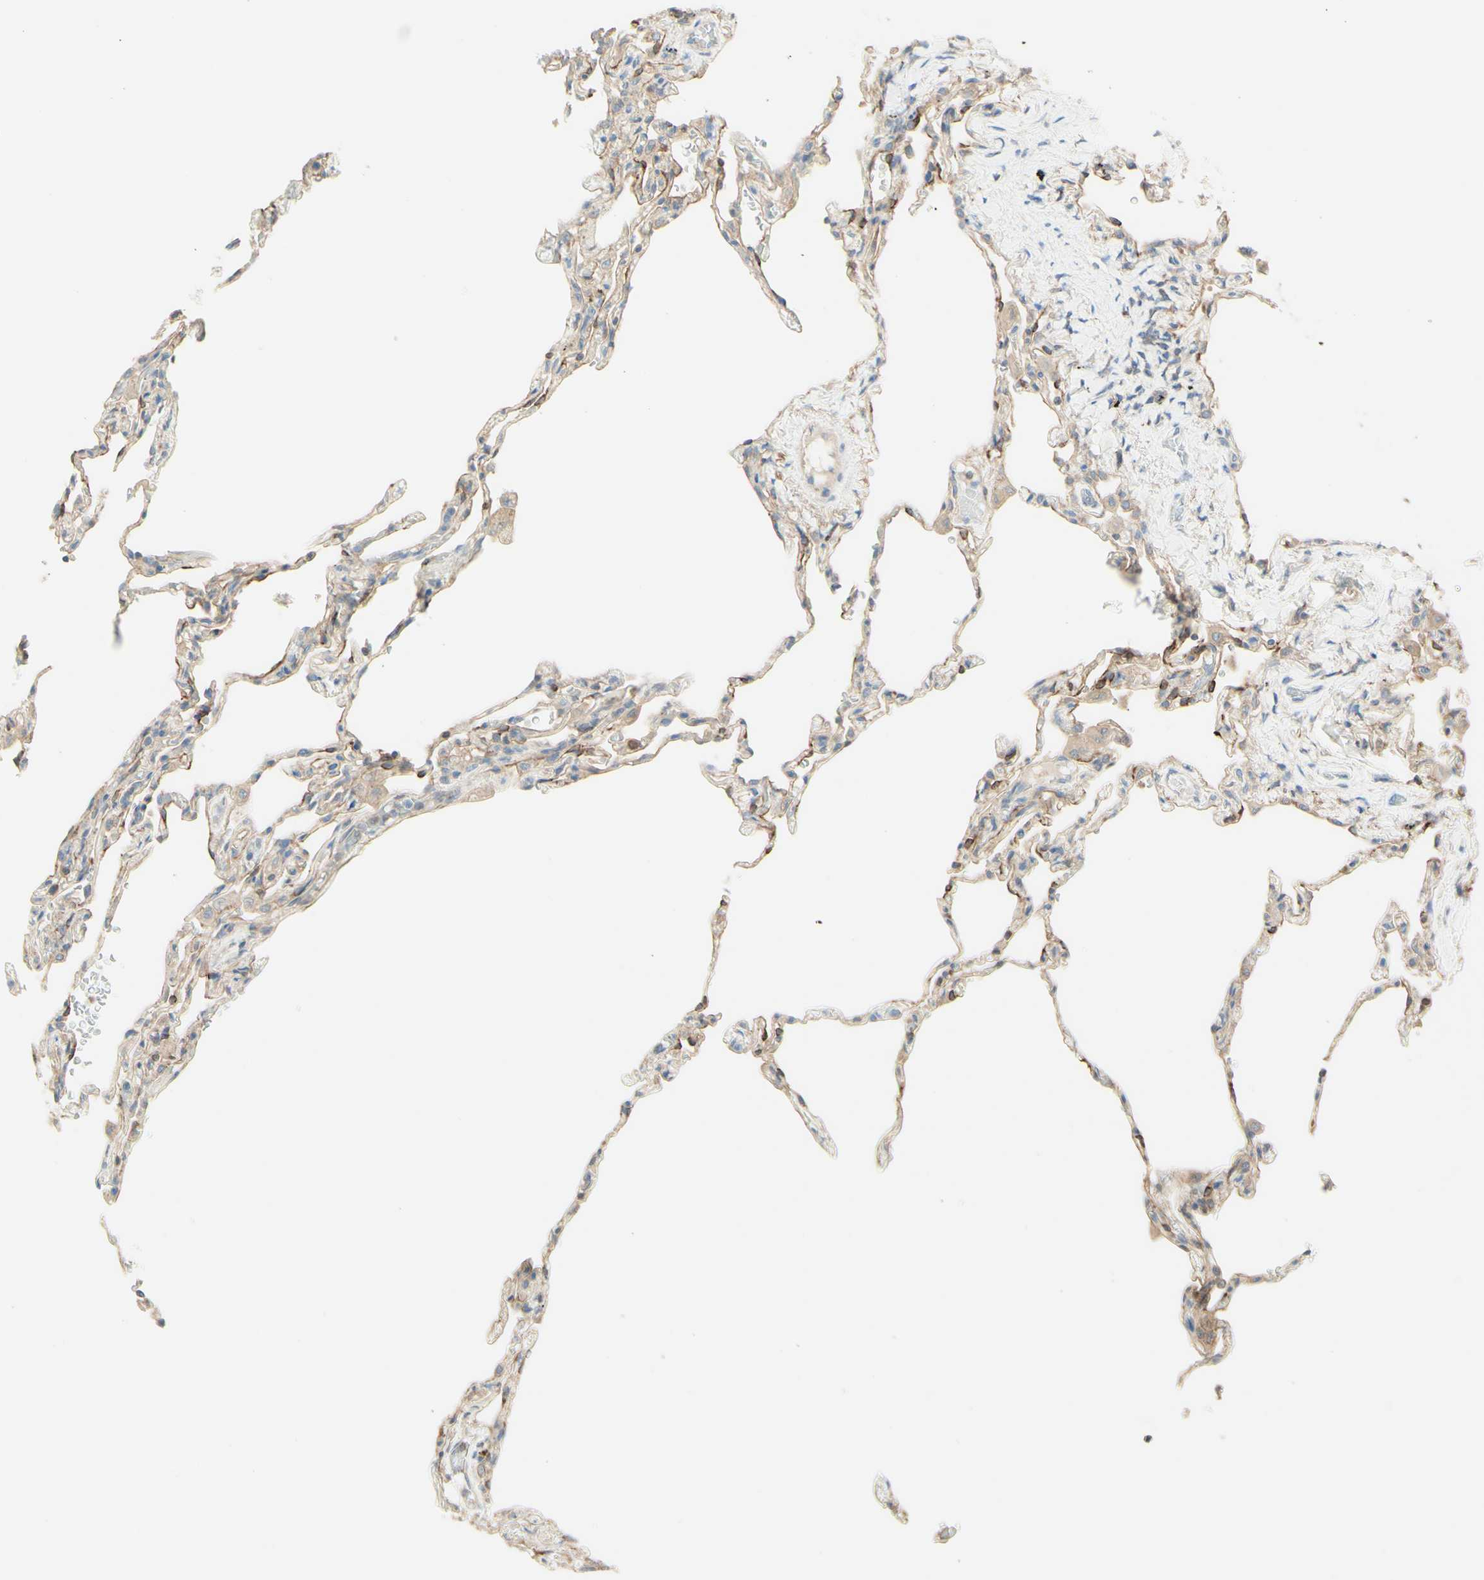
{"staining": {"intensity": "weak", "quantity": "25%-75%", "location": "cytoplasmic/membranous"}, "tissue": "lung", "cell_type": "Alveolar cells", "image_type": "normal", "snomed": [{"axis": "morphology", "description": "Normal tissue, NOS"}, {"axis": "topography", "description": "Lung"}], "caption": "Lung stained with DAB IHC shows low levels of weak cytoplasmic/membranous positivity in about 25%-75% of alveolar cells. The protein of interest is stained brown, and the nuclei are stained in blue (DAB (3,3'-diaminobenzidine) IHC with brightfield microscopy, high magnification).", "gene": "MTM1", "patient": {"sex": "male", "age": 59}}